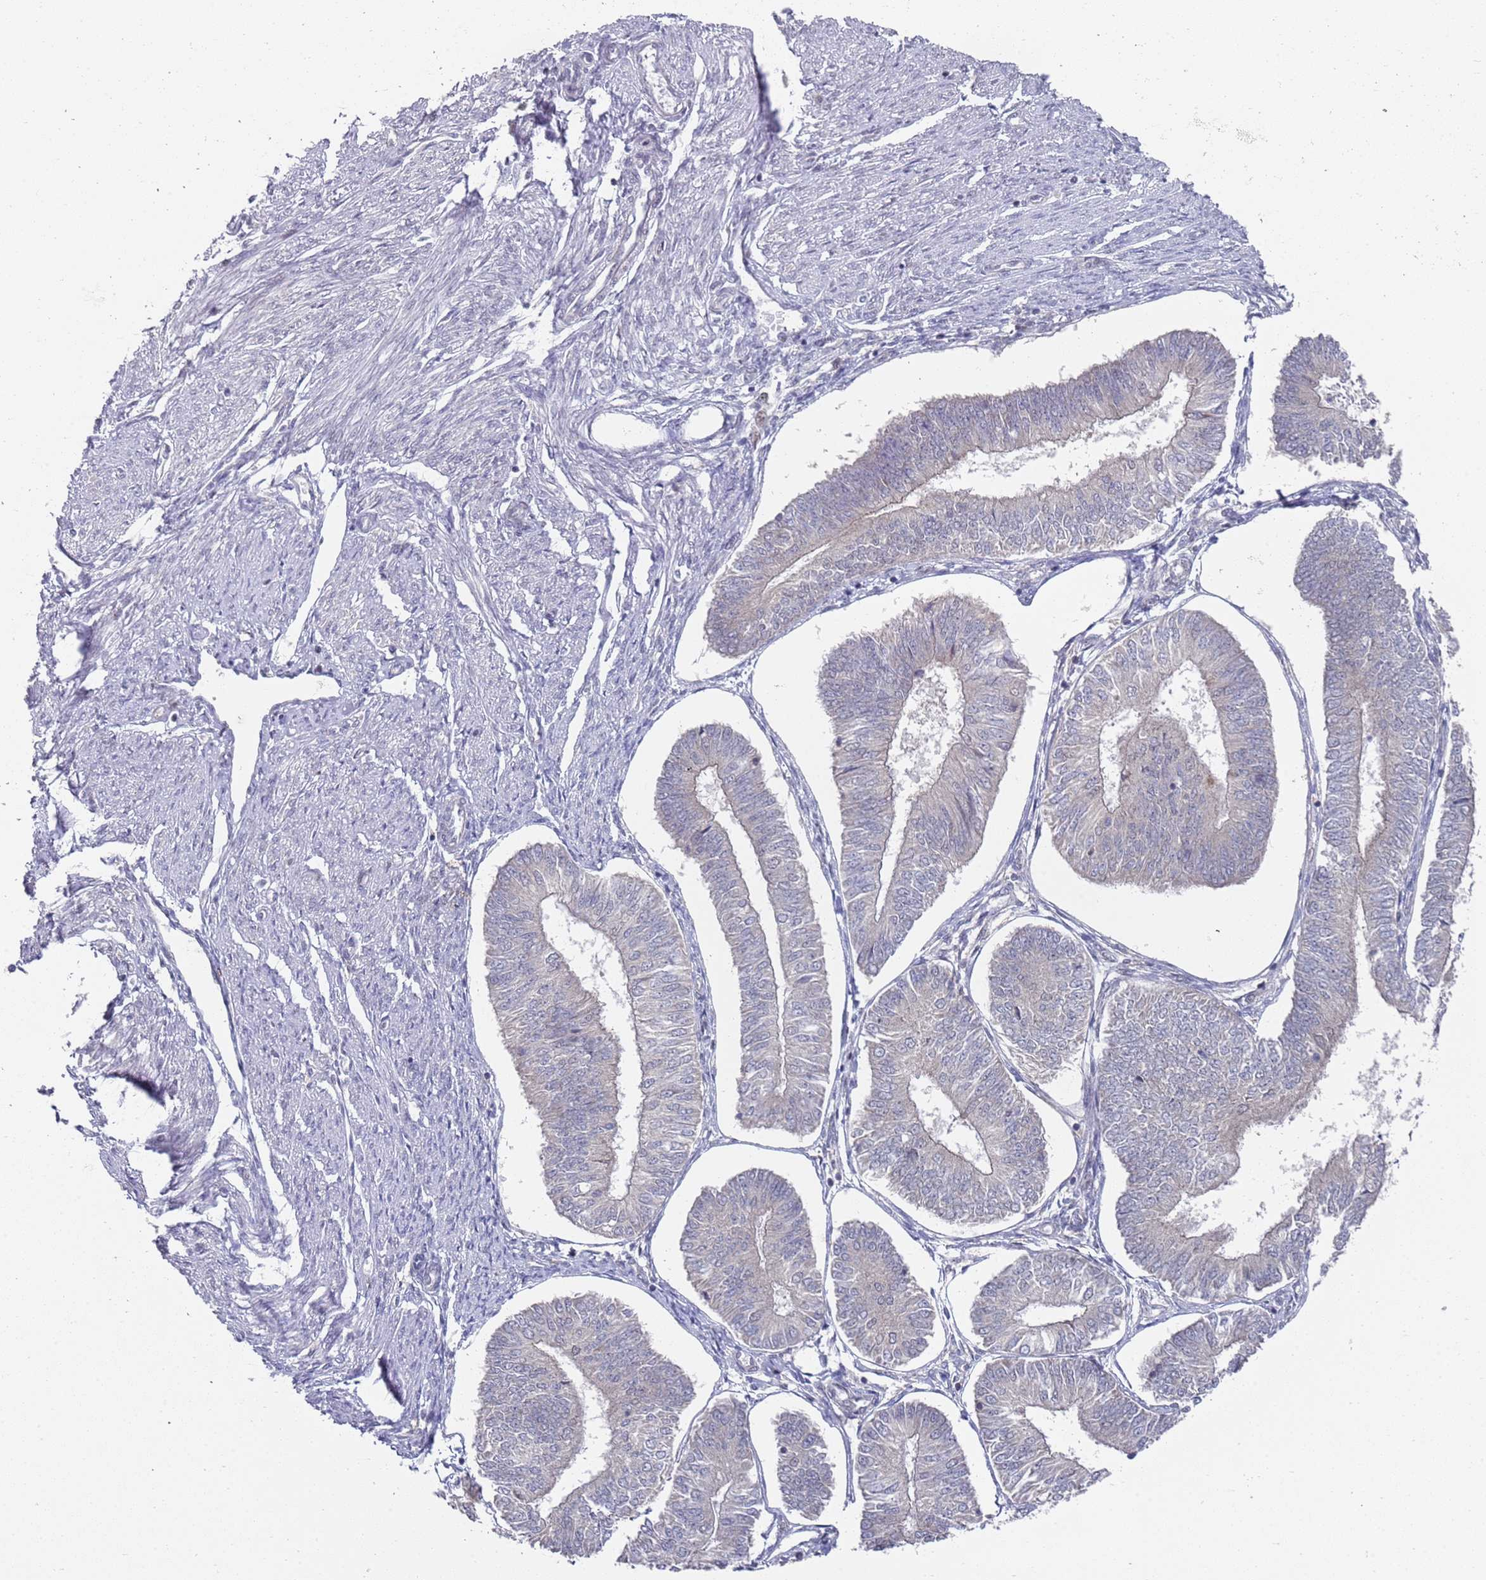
{"staining": {"intensity": "negative", "quantity": "none", "location": "none"}, "tissue": "endometrial cancer", "cell_type": "Tumor cells", "image_type": "cancer", "snomed": [{"axis": "morphology", "description": "Adenocarcinoma, NOS"}, {"axis": "topography", "description": "Endometrium"}], "caption": "Human endometrial adenocarcinoma stained for a protein using IHC demonstrates no expression in tumor cells.", "gene": "COPS6", "patient": {"sex": "female", "age": 58}}